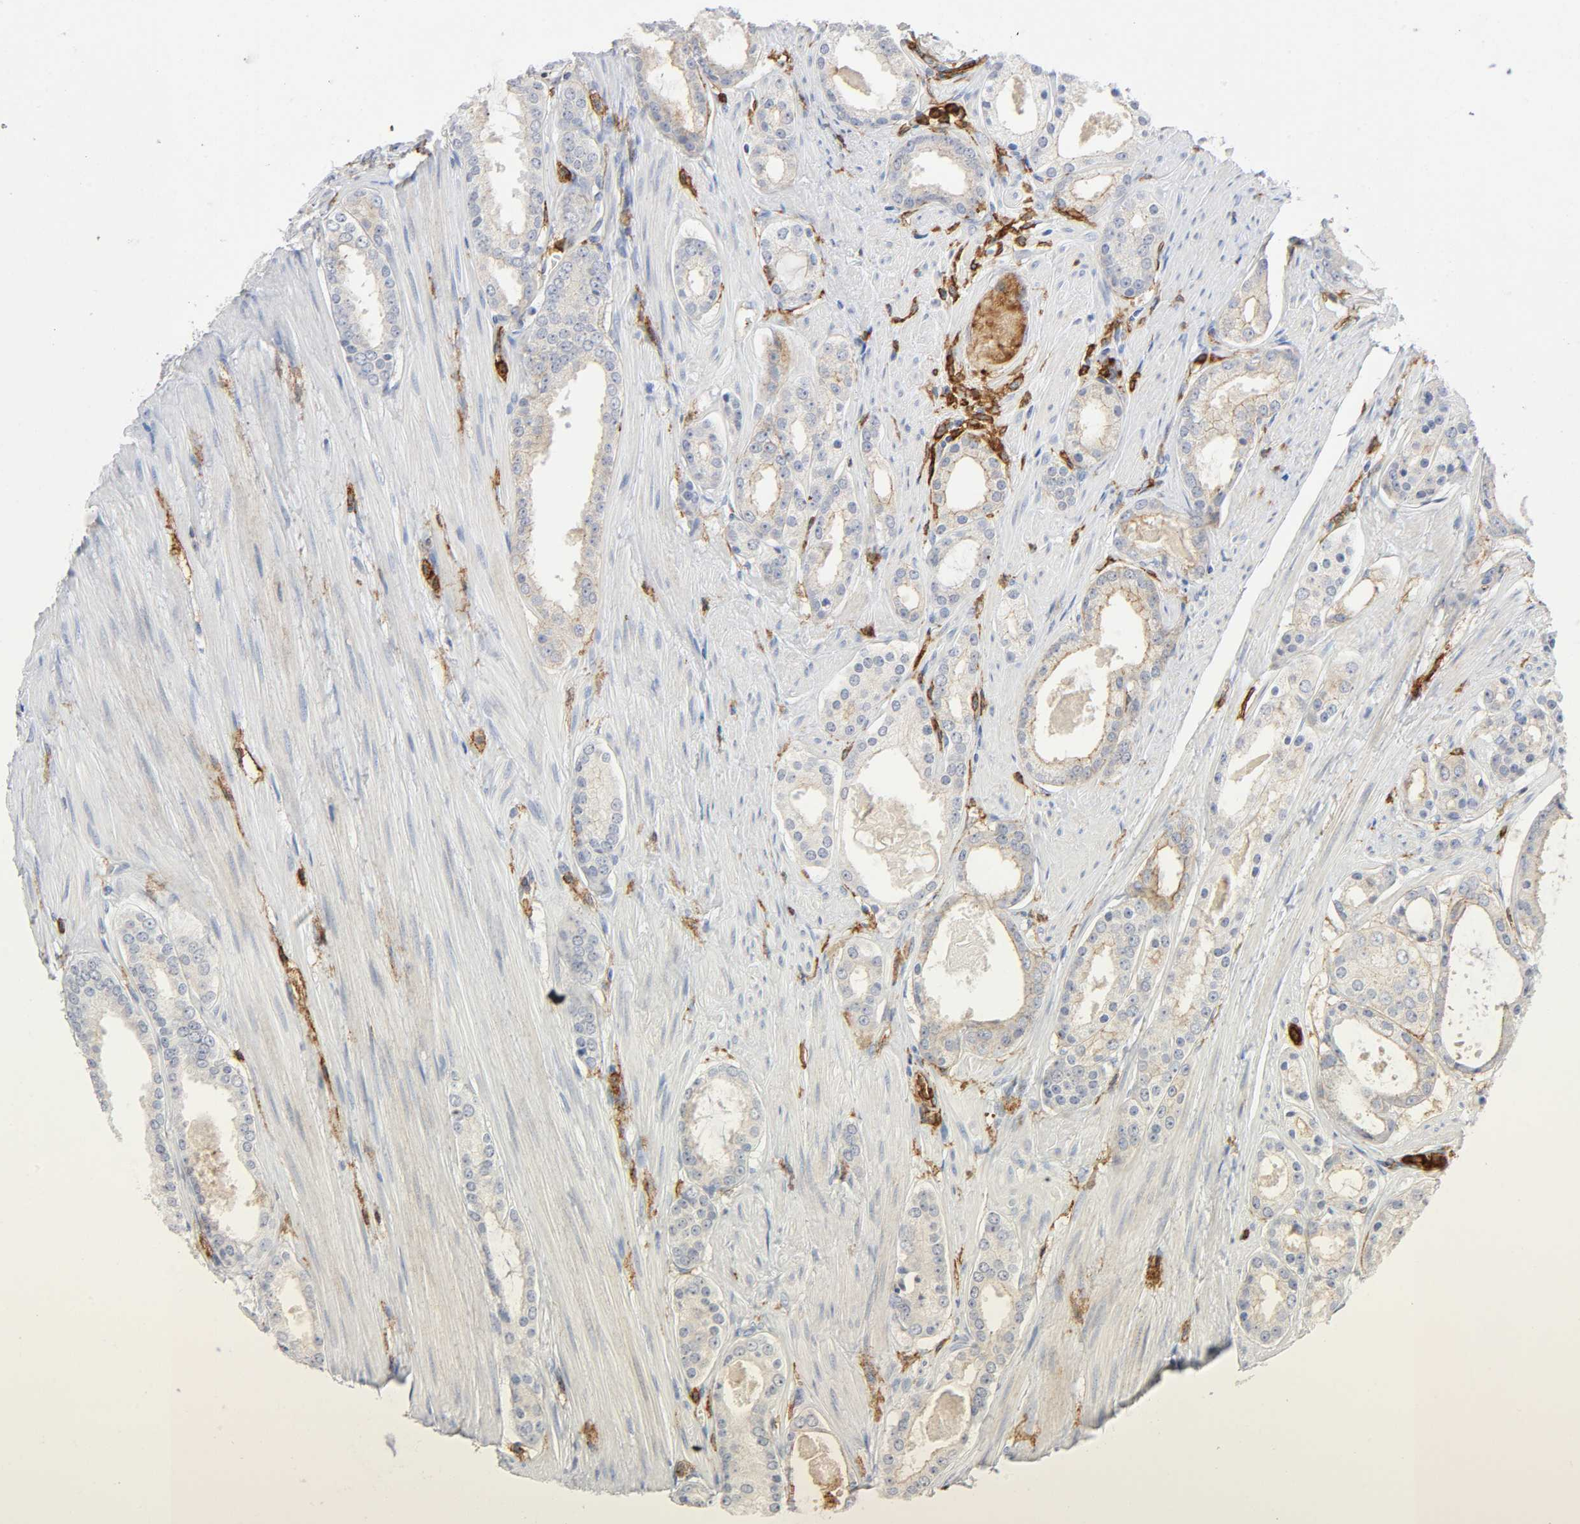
{"staining": {"intensity": "negative", "quantity": "none", "location": "none"}, "tissue": "prostate cancer", "cell_type": "Tumor cells", "image_type": "cancer", "snomed": [{"axis": "morphology", "description": "Adenocarcinoma, Low grade"}, {"axis": "topography", "description": "Prostate"}], "caption": "Human adenocarcinoma (low-grade) (prostate) stained for a protein using immunohistochemistry (IHC) displays no positivity in tumor cells.", "gene": "LYN", "patient": {"sex": "male", "age": 57}}